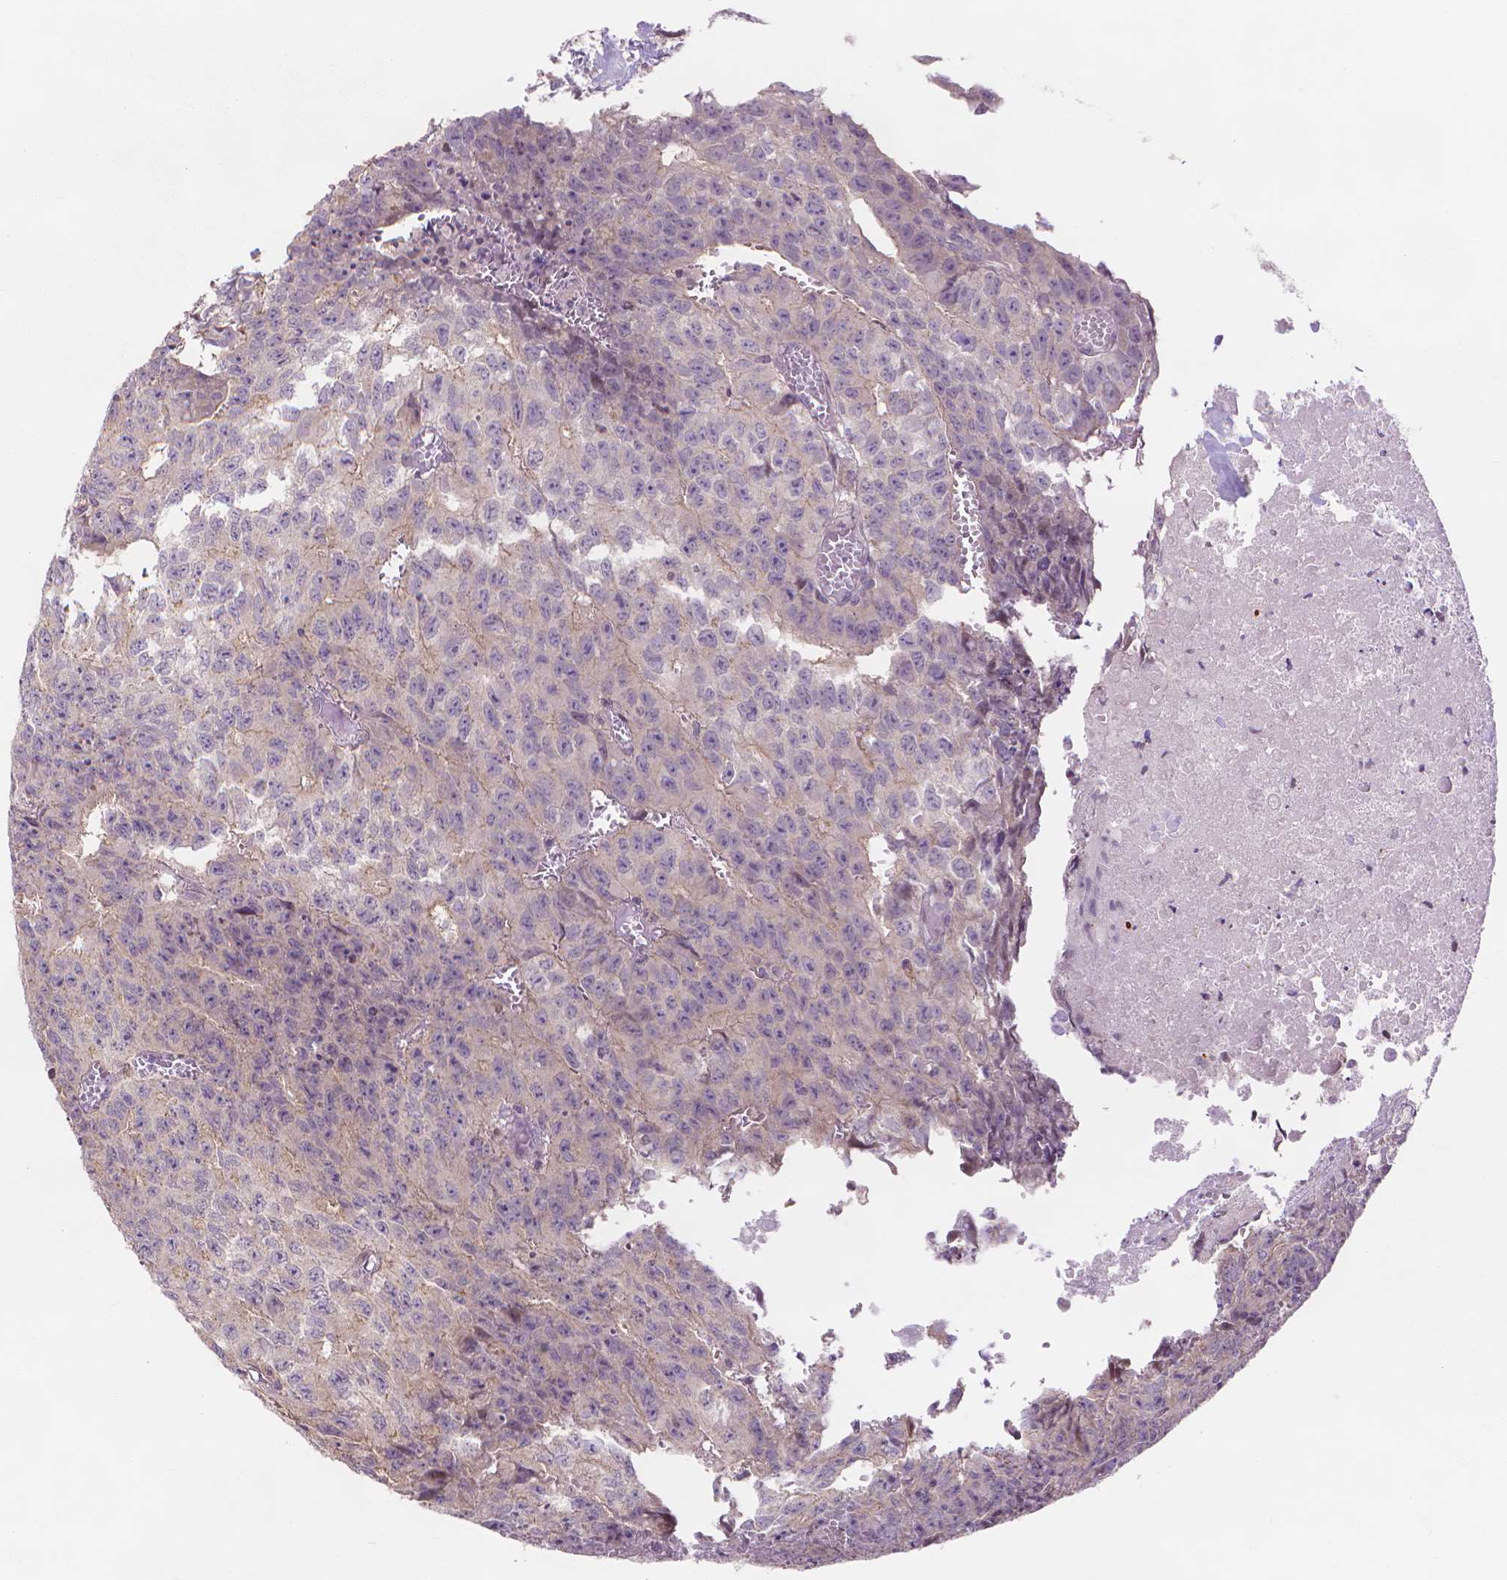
{"staining": {"intensity": "negative", "quantity": "none", "location": "none"}, "tissue": "testis cancer", "cell_type": "Tumor cells", "image_type": "cancer", "snomed": [{"axis": "morphology", "description": "Carcinoma, Embryonal, NOS"}, {"axis": "morphology", "description": "Teratoma, malignant, NOS"}, {"axis": "topography", "description": "Testis"}], "caption": "This is an immunohistochemistry (IHC) photomicrograph of human testis cancer. There is no positivity in tumor cells.", "gene": "PRDM13", "patient": {"sex": "male", "age": 24}}